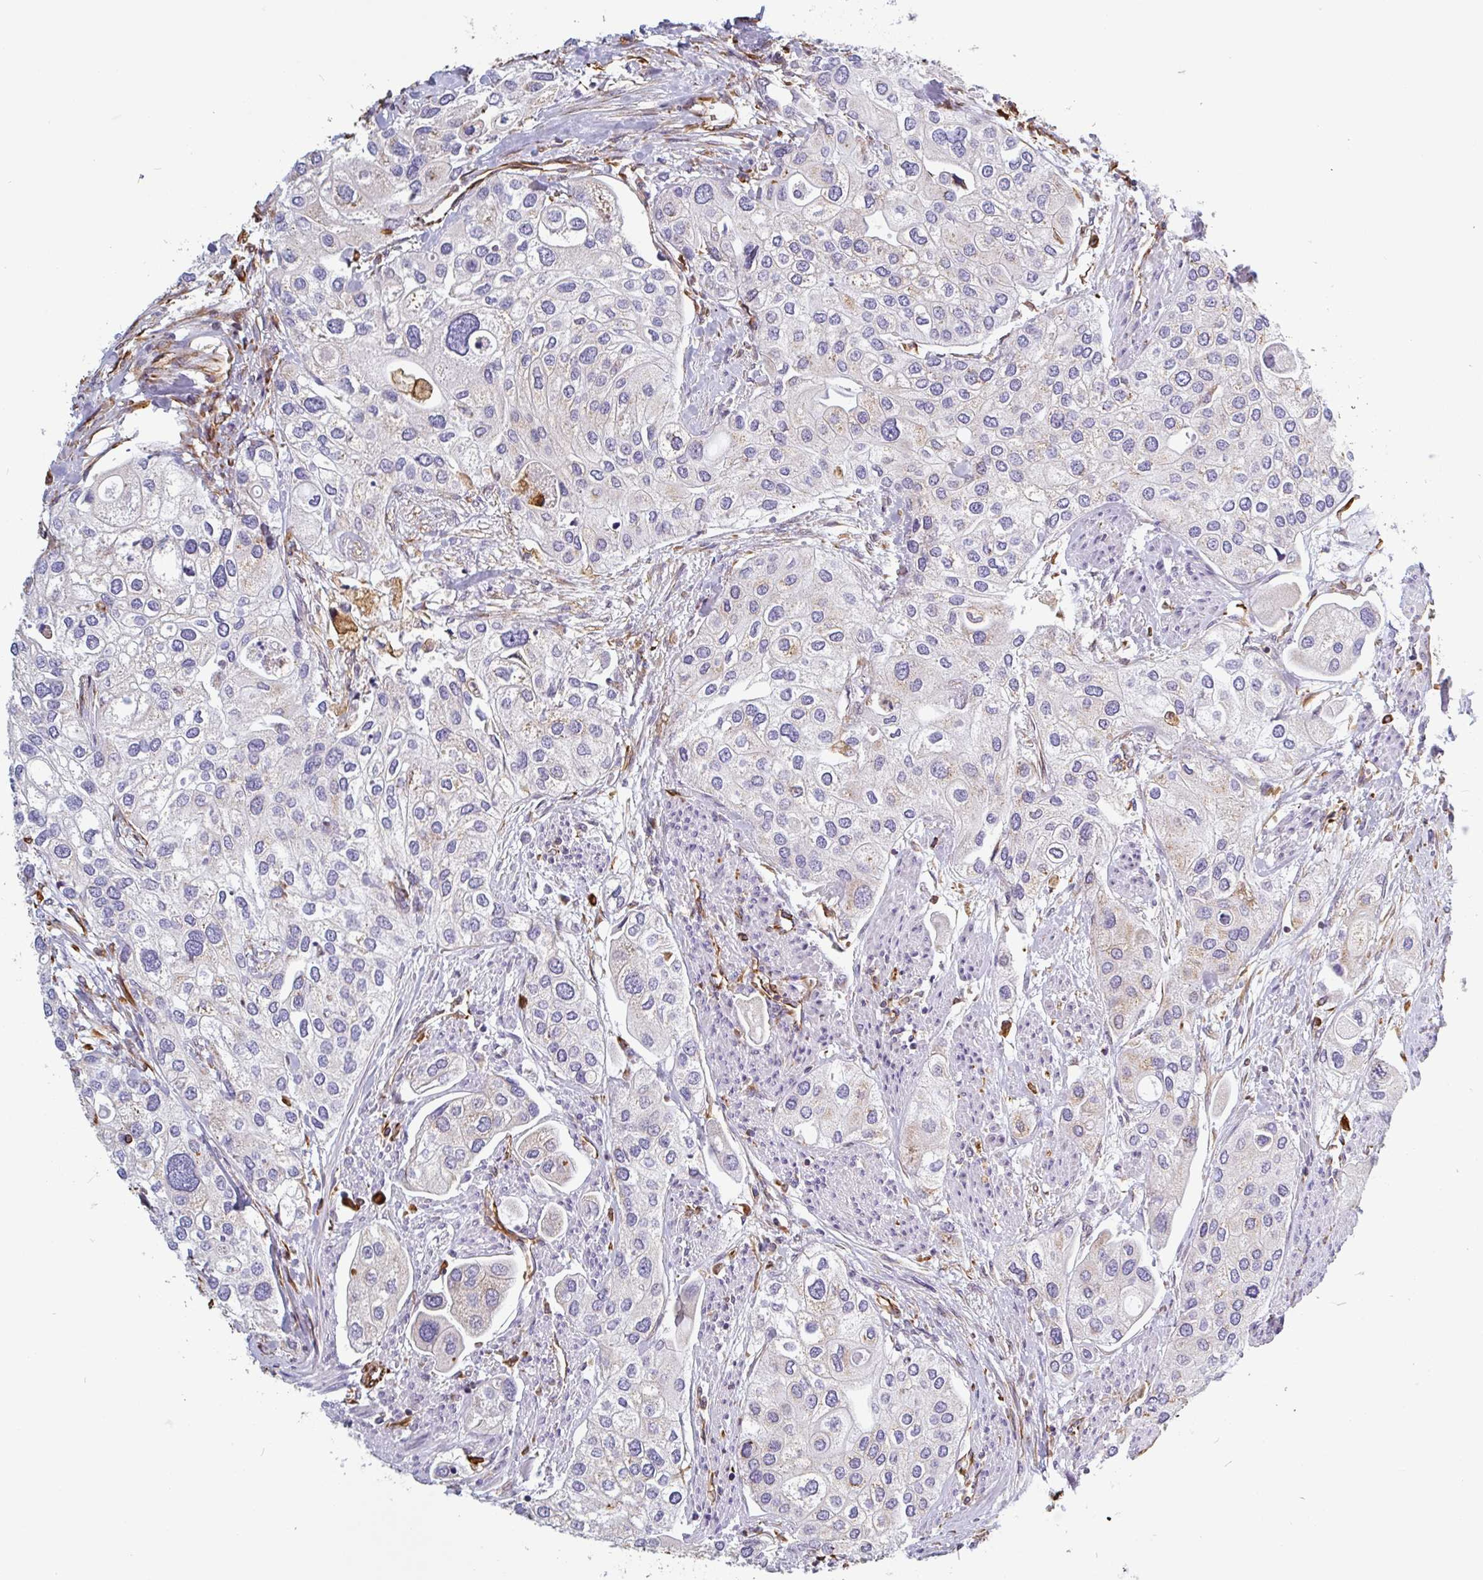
{"staining": {"intensity": "negative", "quantity": "none", "location": "none"}, "tissue": "urothelial cancer", "cell_type": "Tumor cells", "image_type": "cancer", "snomed": [{"axis": "morphology", "description": "Urothelial carcinoma, High grade"}, {"axis": "topography", "description": "Urinary bladder"}], "caption": "DAB immunohistochemical staining of human urothelial cancer displays no significant staining in tumor cells.", "gene": "PPFIA1", "patient": {"sex": "male", "age": 64}}